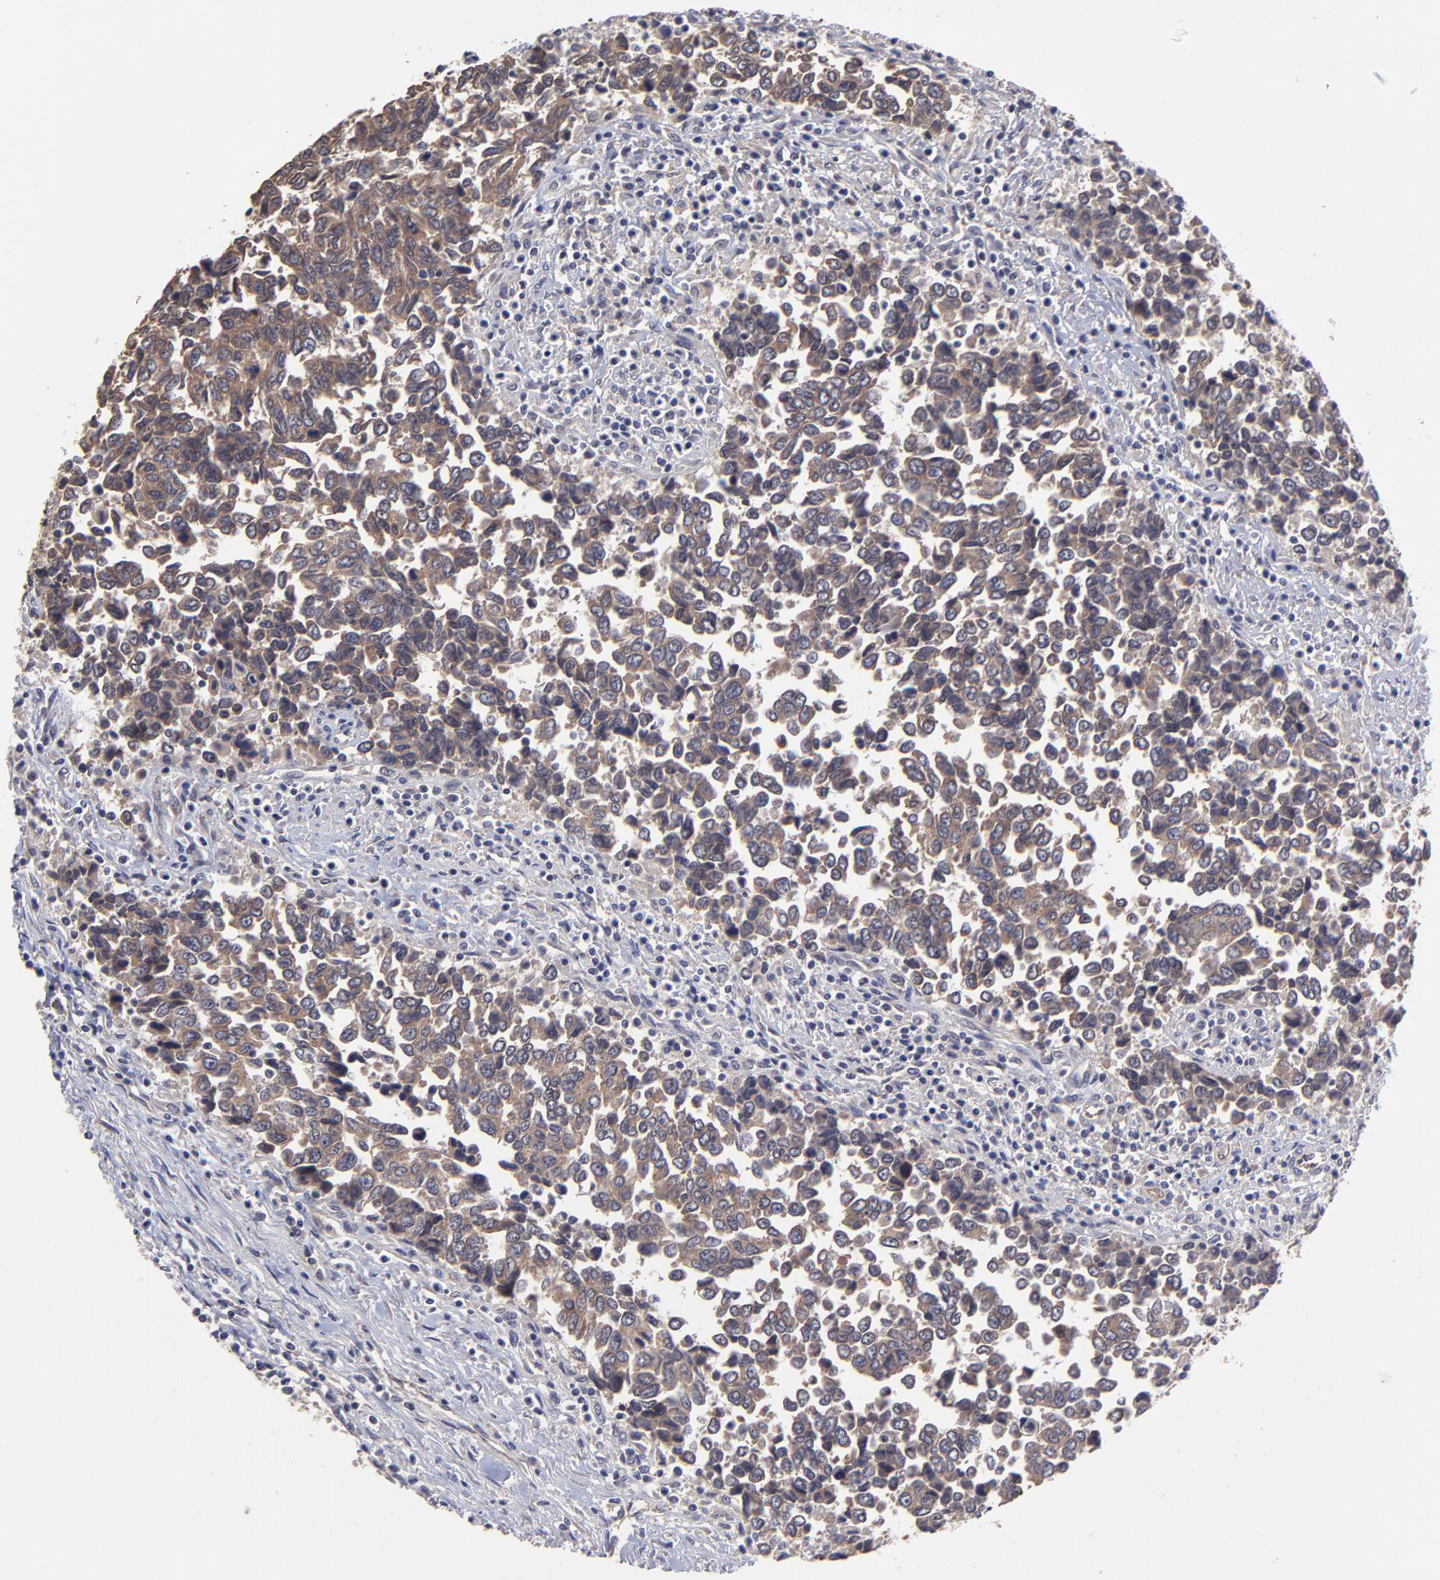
{"staining": {"intensity": "moderate", "quantity": ">75%", "location": "cytoplasmic/membranous"}, "tissue": "urothelial cancer", "cell_type": "Tumor cells", "image_type": "cancer", "snomed": [{"axis": "morphology", "description": "Urothelial carcinoma, High grade"}, {"axis": "topography", "description": "Urinary bladder"}], "caption": "Protein expression analysis of urothelial cancer displays moderate cytoplasmic/membranous staining in about >75% of tumor cells.", "gene": "ZNF780B", "patient": {"sex": "male", "age": 86}}